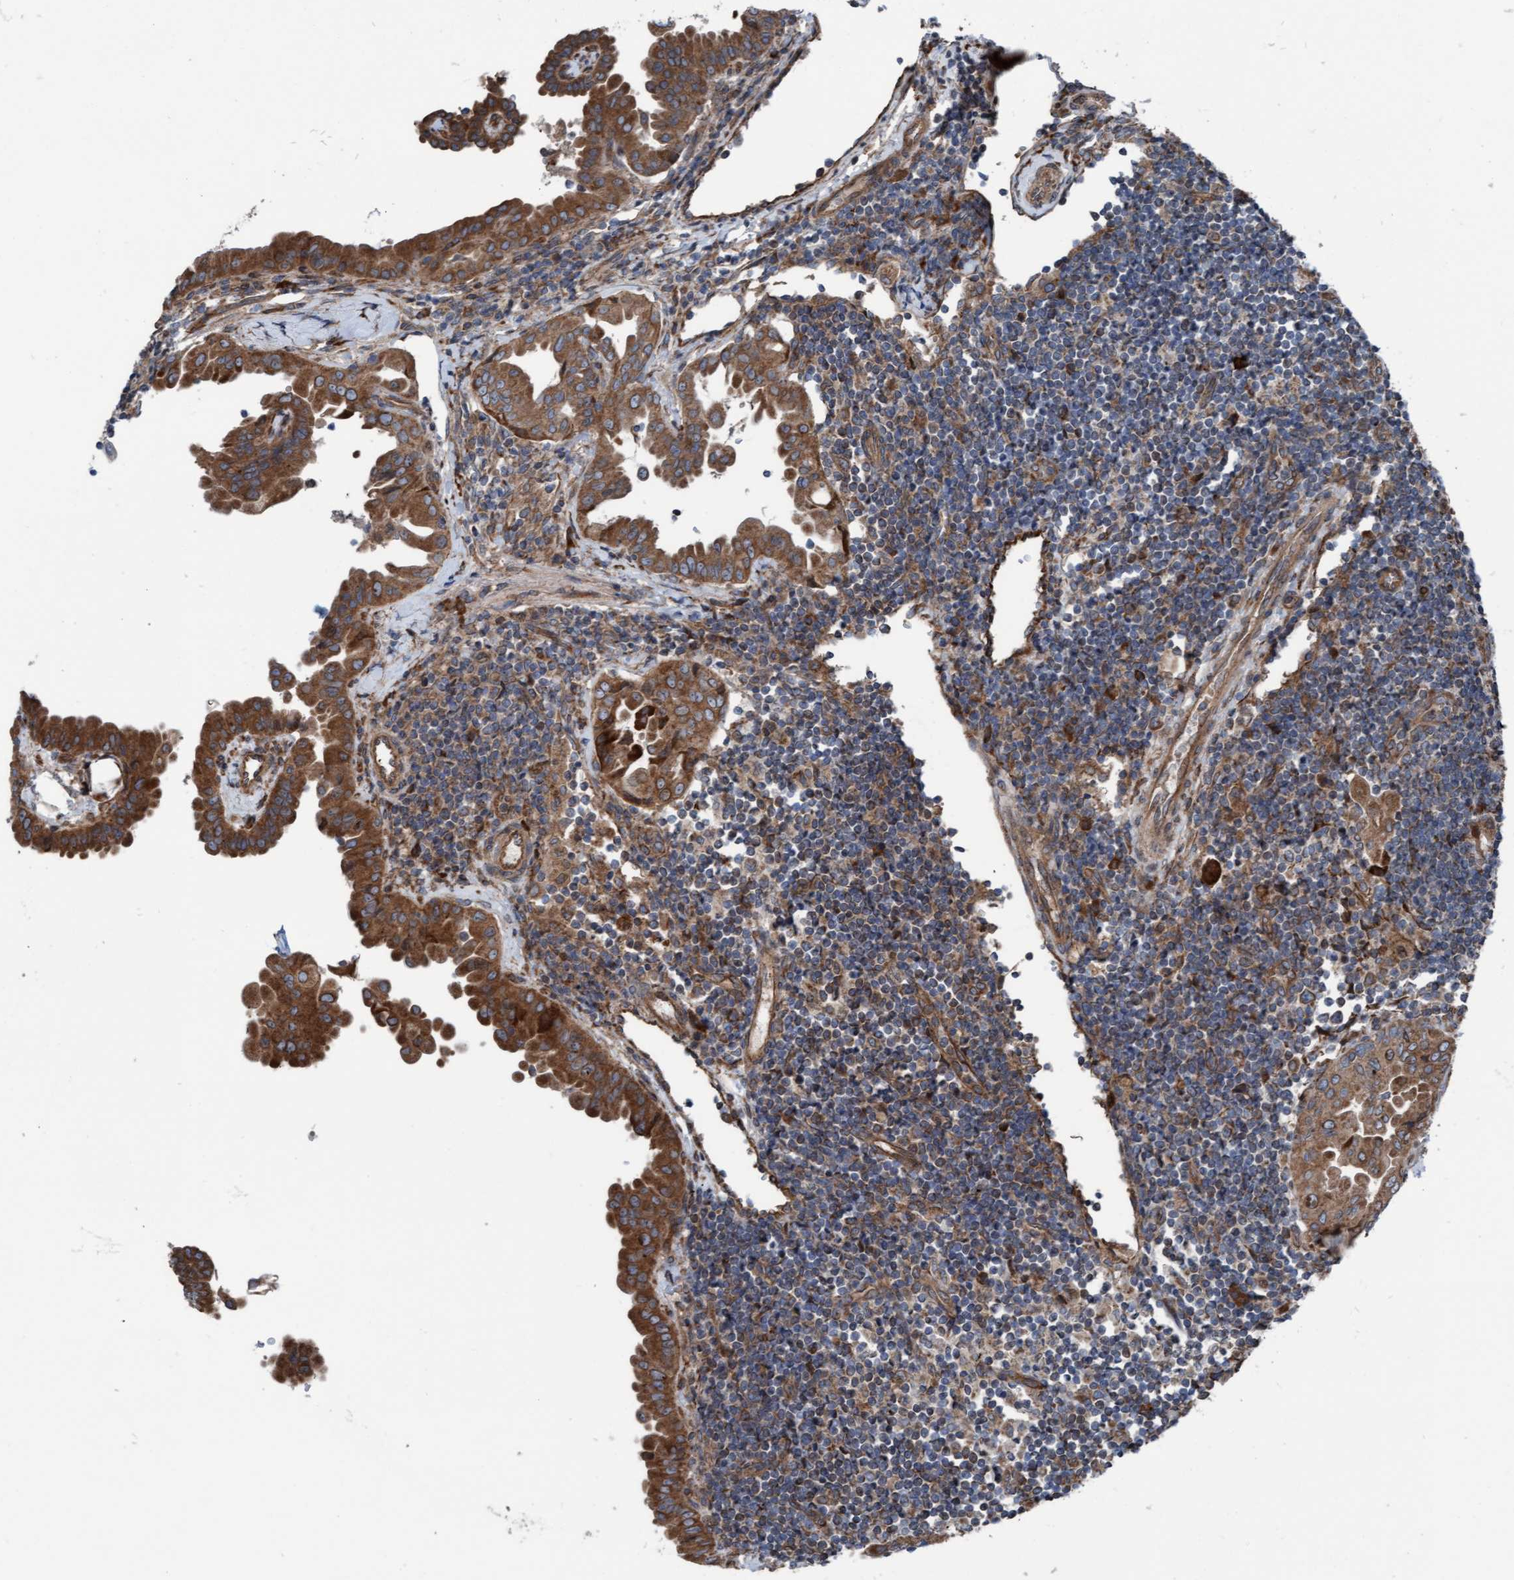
{"staining": {"intensity": "strong", "quantity": ">75%", "location": "cytoplasmic/membranous"}, "tissue": "thyroid cancer", "cell_type": "Tumor cells", "image_type": "cancer", "snomed": [{"axis": "morphology", "description": "Papillary adenocarcinoma, NOS"}, {"axis": "topography", "description": "Thyroid gland"}], "caption": "Protein expression by immunohistochemistry shows strong cytoplasmic/membranous staining in about >75% of tumor cells in thyroid papillary adenocarcinoma.", "gene": "RAP1GAP2", "patient": {"sex": "male", "age": 33}}